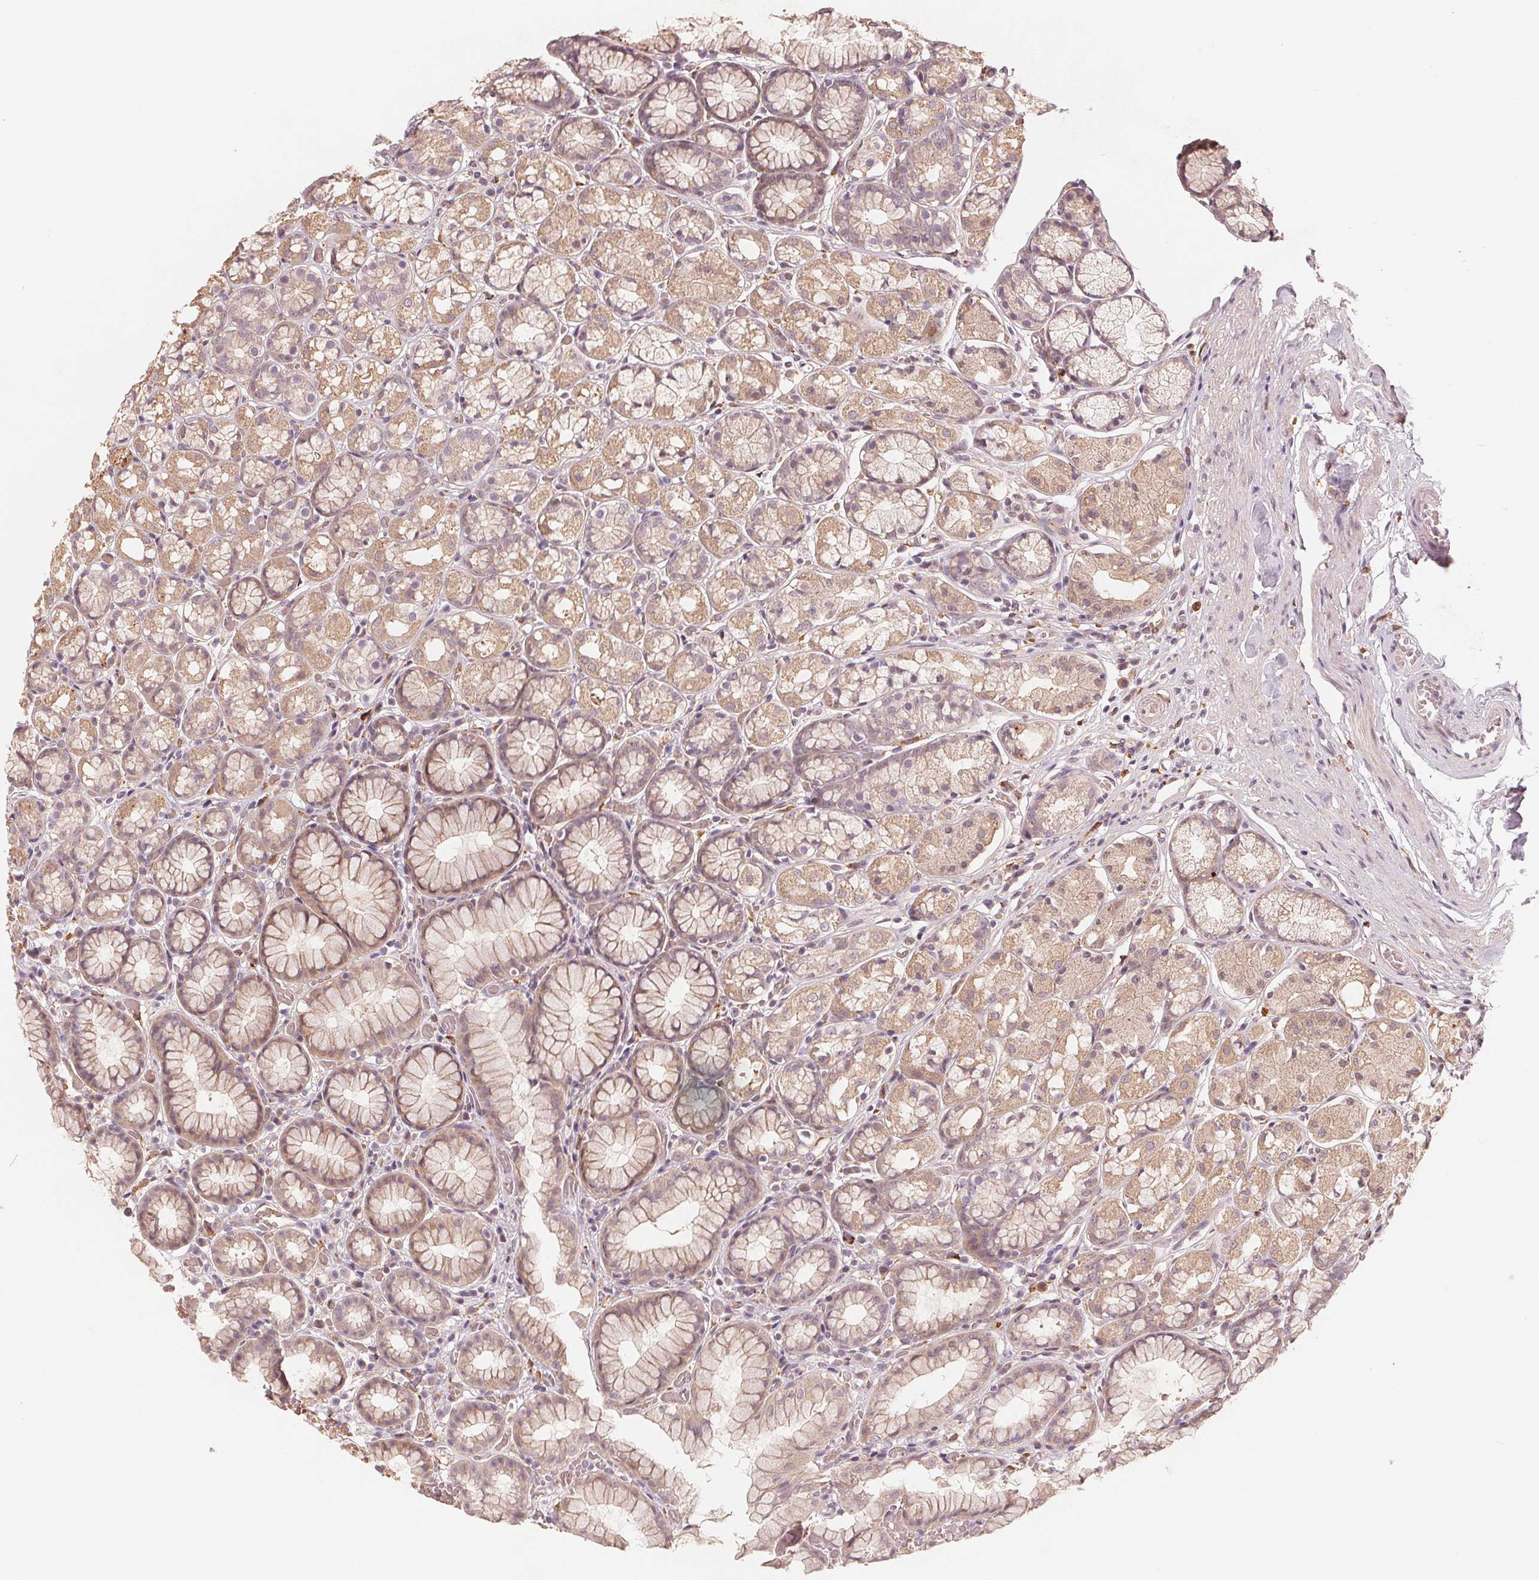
{"staining": {"intensity": "weak", "quantity": ">75%", "location": "cytoplasmic/membranous"}, "tissue": "stomach", "cell_type": "Glandular cells", "image_type": "normal", "snomed": [{"axis": "morphology", "description": "Normal tissue, NOS"}, {"axis": "topography", "description": "Smooth muscle"}, {"axis": "topography", "description": "Stomach"}], "caption": "Weak cytoplasmic/membranous expression is identified in approximately >75% of glandular cells in benign stomach. The protein of interest is shown in brown color, while the nuclei are stained blue.", "gene": "IL9R", "patient": {"sex": "male", "age": 70}}